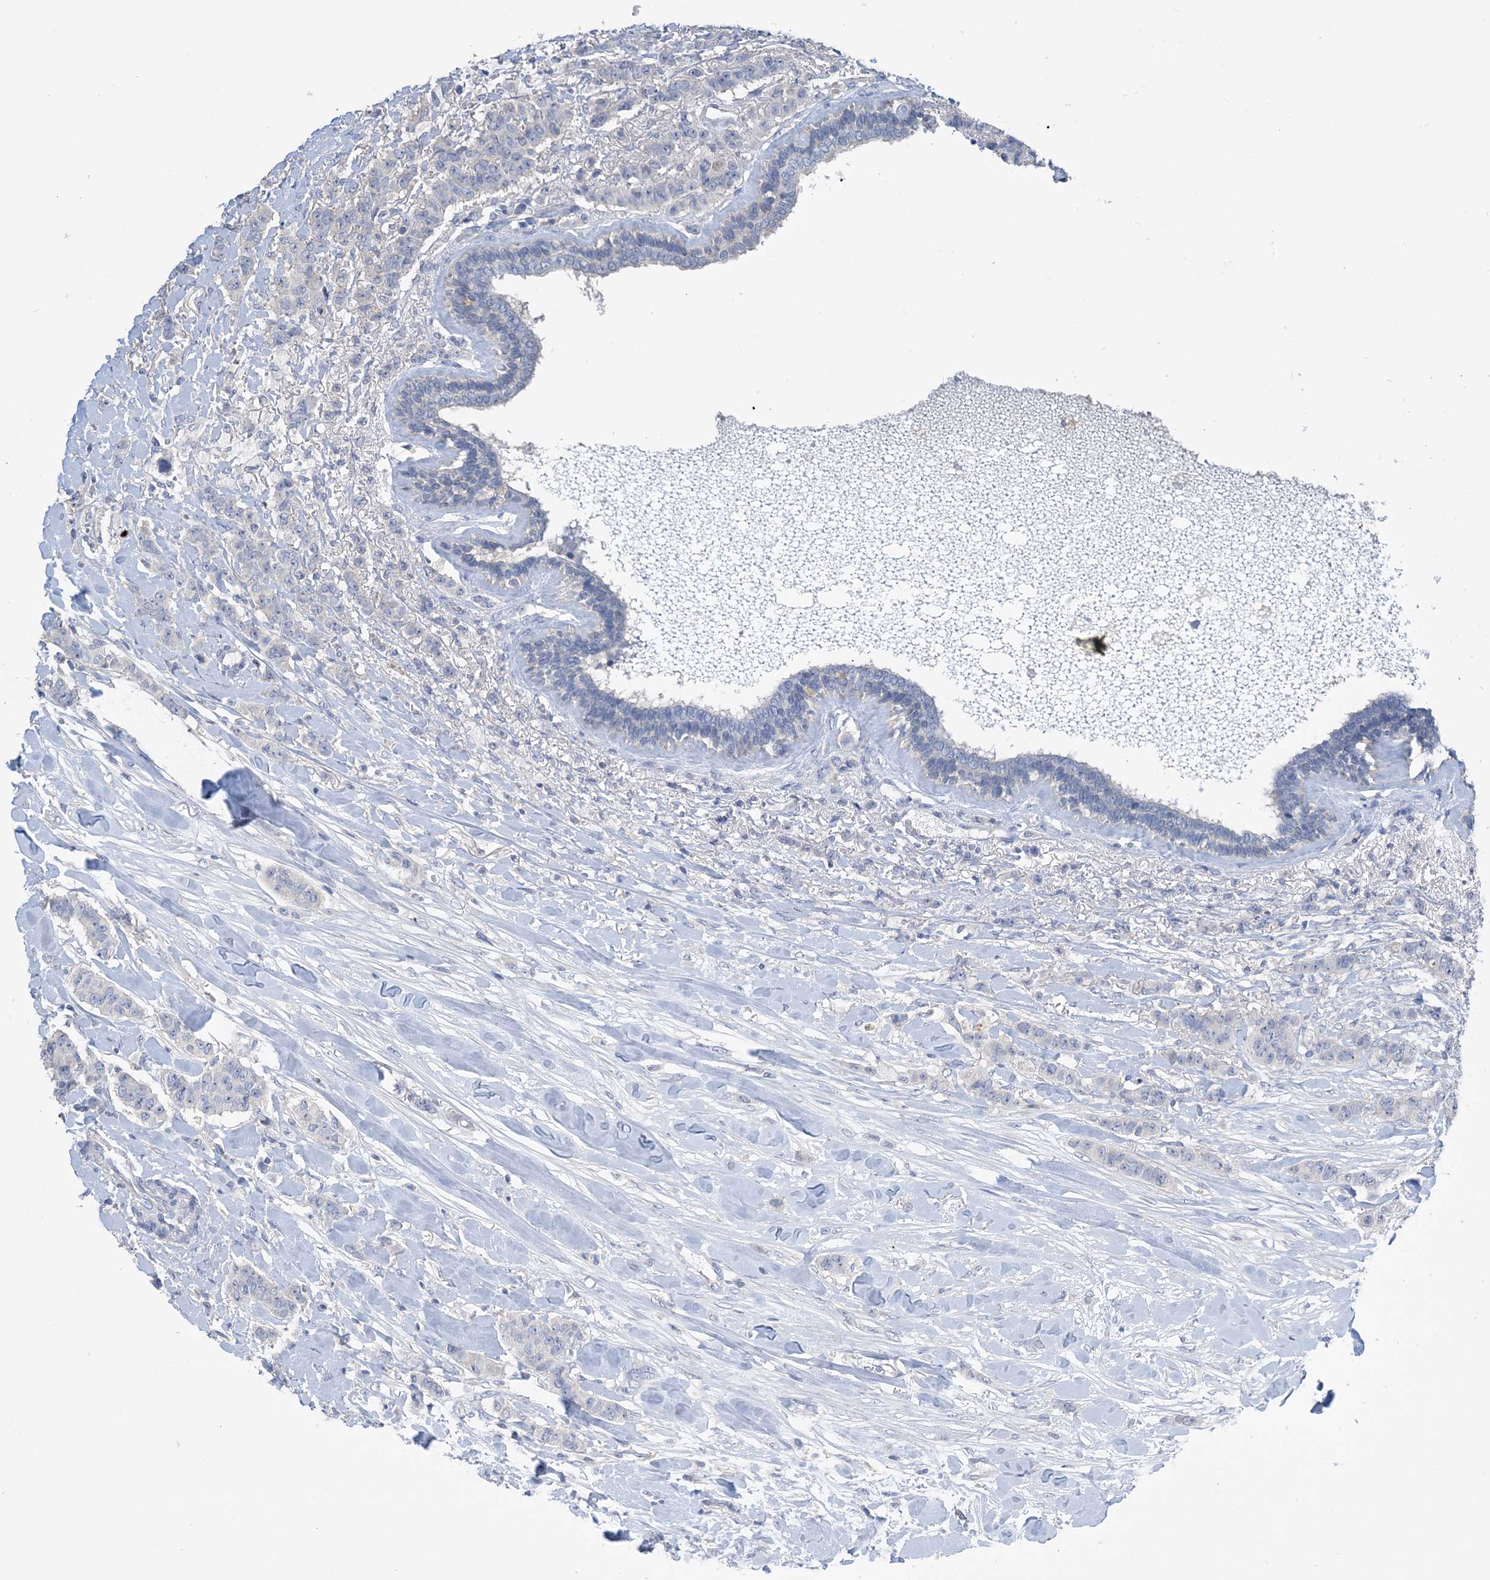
{"staining": {"intensity": "negative", "quantity": "none", "location": "none"}, "tissue": "breast cancer", "cell_type": "Tumor cells", "image_type": "cancer", "snomed": [{"axis": "morphology", "description": "Duct carcinoma"}, {"axis": "topography", "description": "Breast"}], "caption": "The IHC image has no significant staining in tumor cells of breast cancer (invasive ductal carcinoma) tissue.", "gene": "KPRP", "patient": {"sex": "female", "age": 40}}